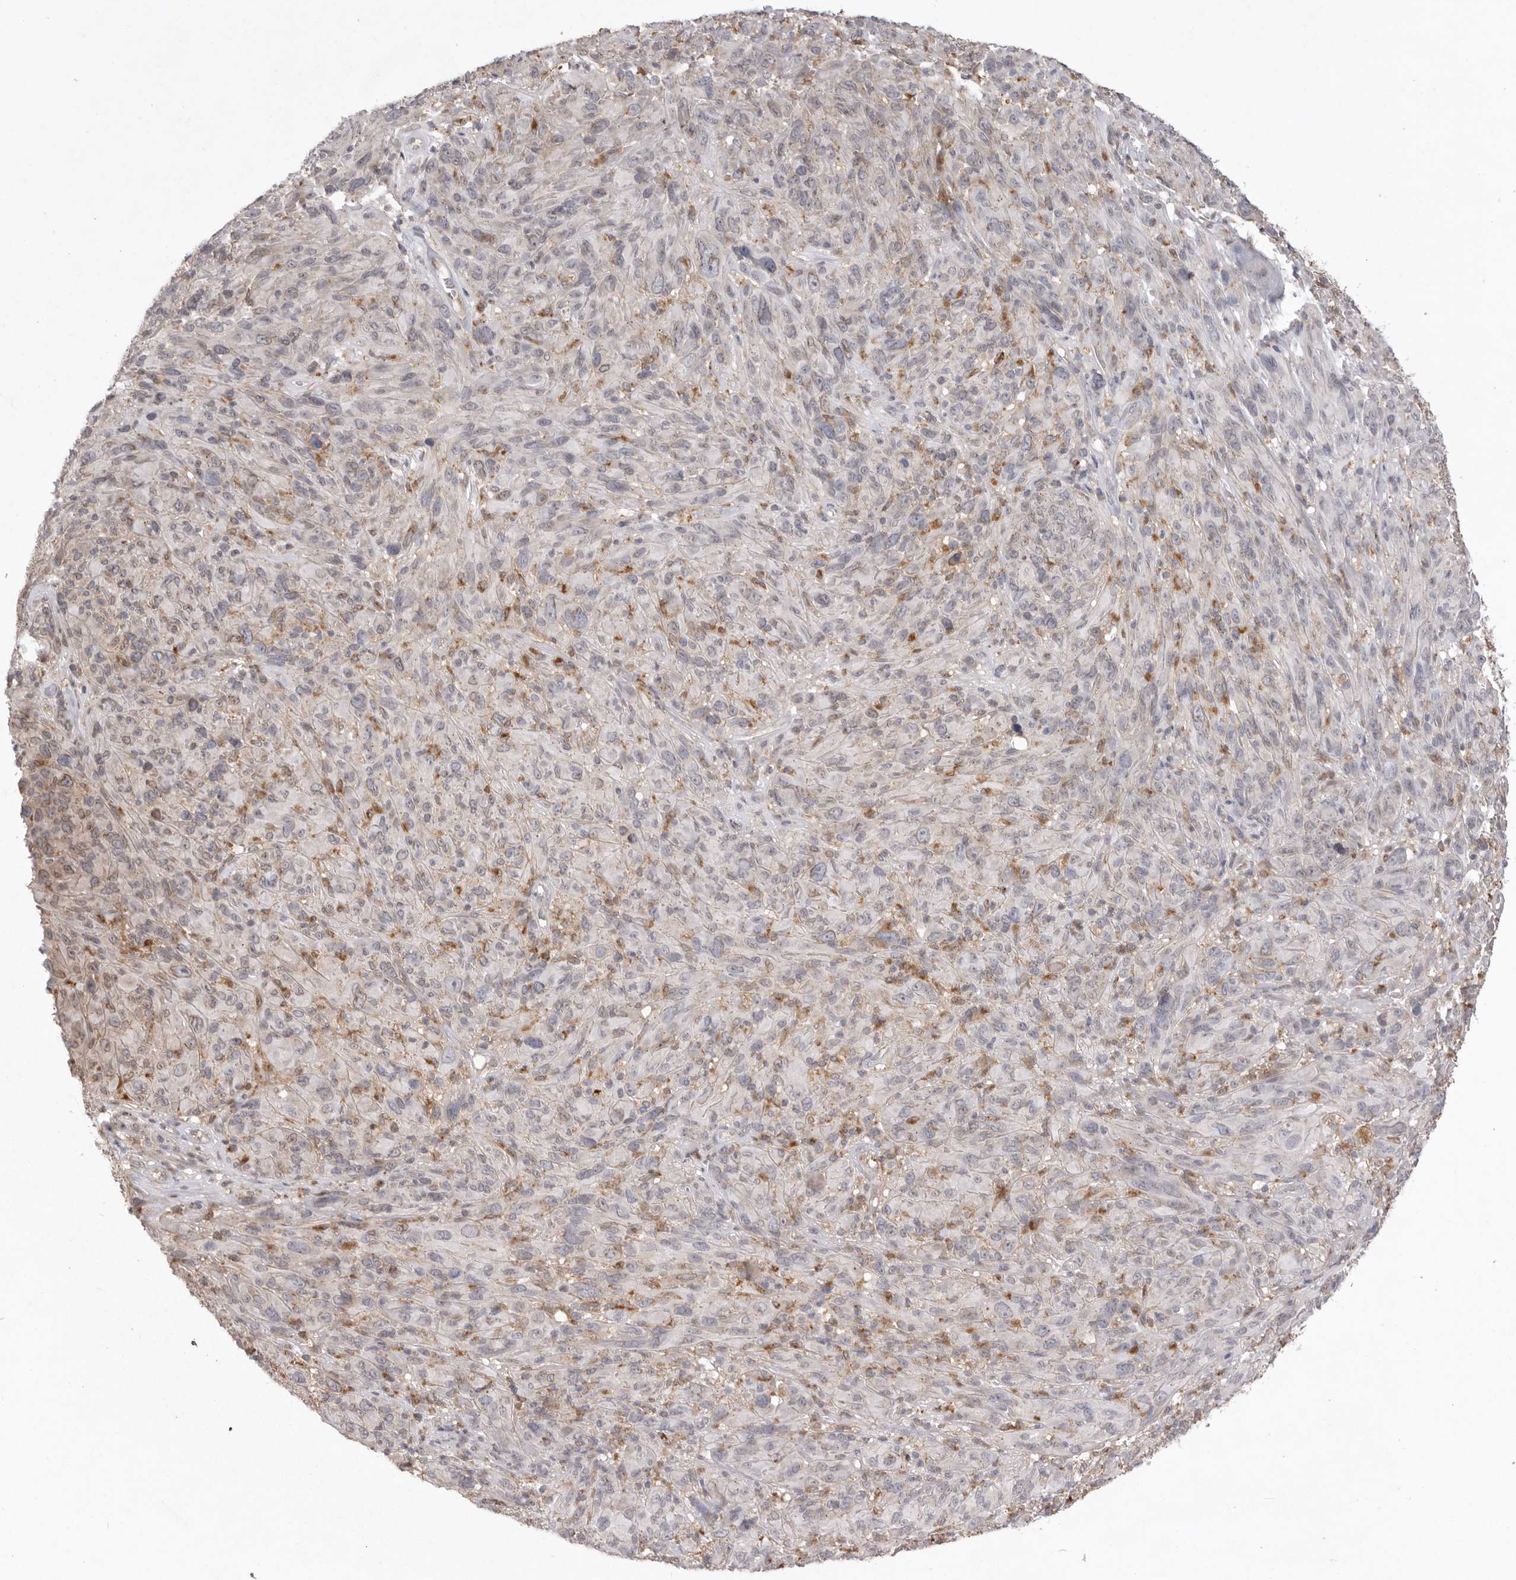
{"staining": {"intensity": "weak", "quantity": "25%-75%", "location": "cytoplasmic/membranous"}, "tissue": "melanoma", "cell_type": "Tumor cells", "image_type": "cancer", "snomed": [{"axis": "morphology", "description": "Malignant melanoma, NOS"}, {"axis": "topography", "description": "Skin of head"}], "caption": "DAB immunohistochemical staining of malignant melanoma displays weak cytoplasmic/membranous protein staining in about 25%-75% of tumor cells.", "gene": "TLR3", "patient": {"sex": "male", "age": 96}}